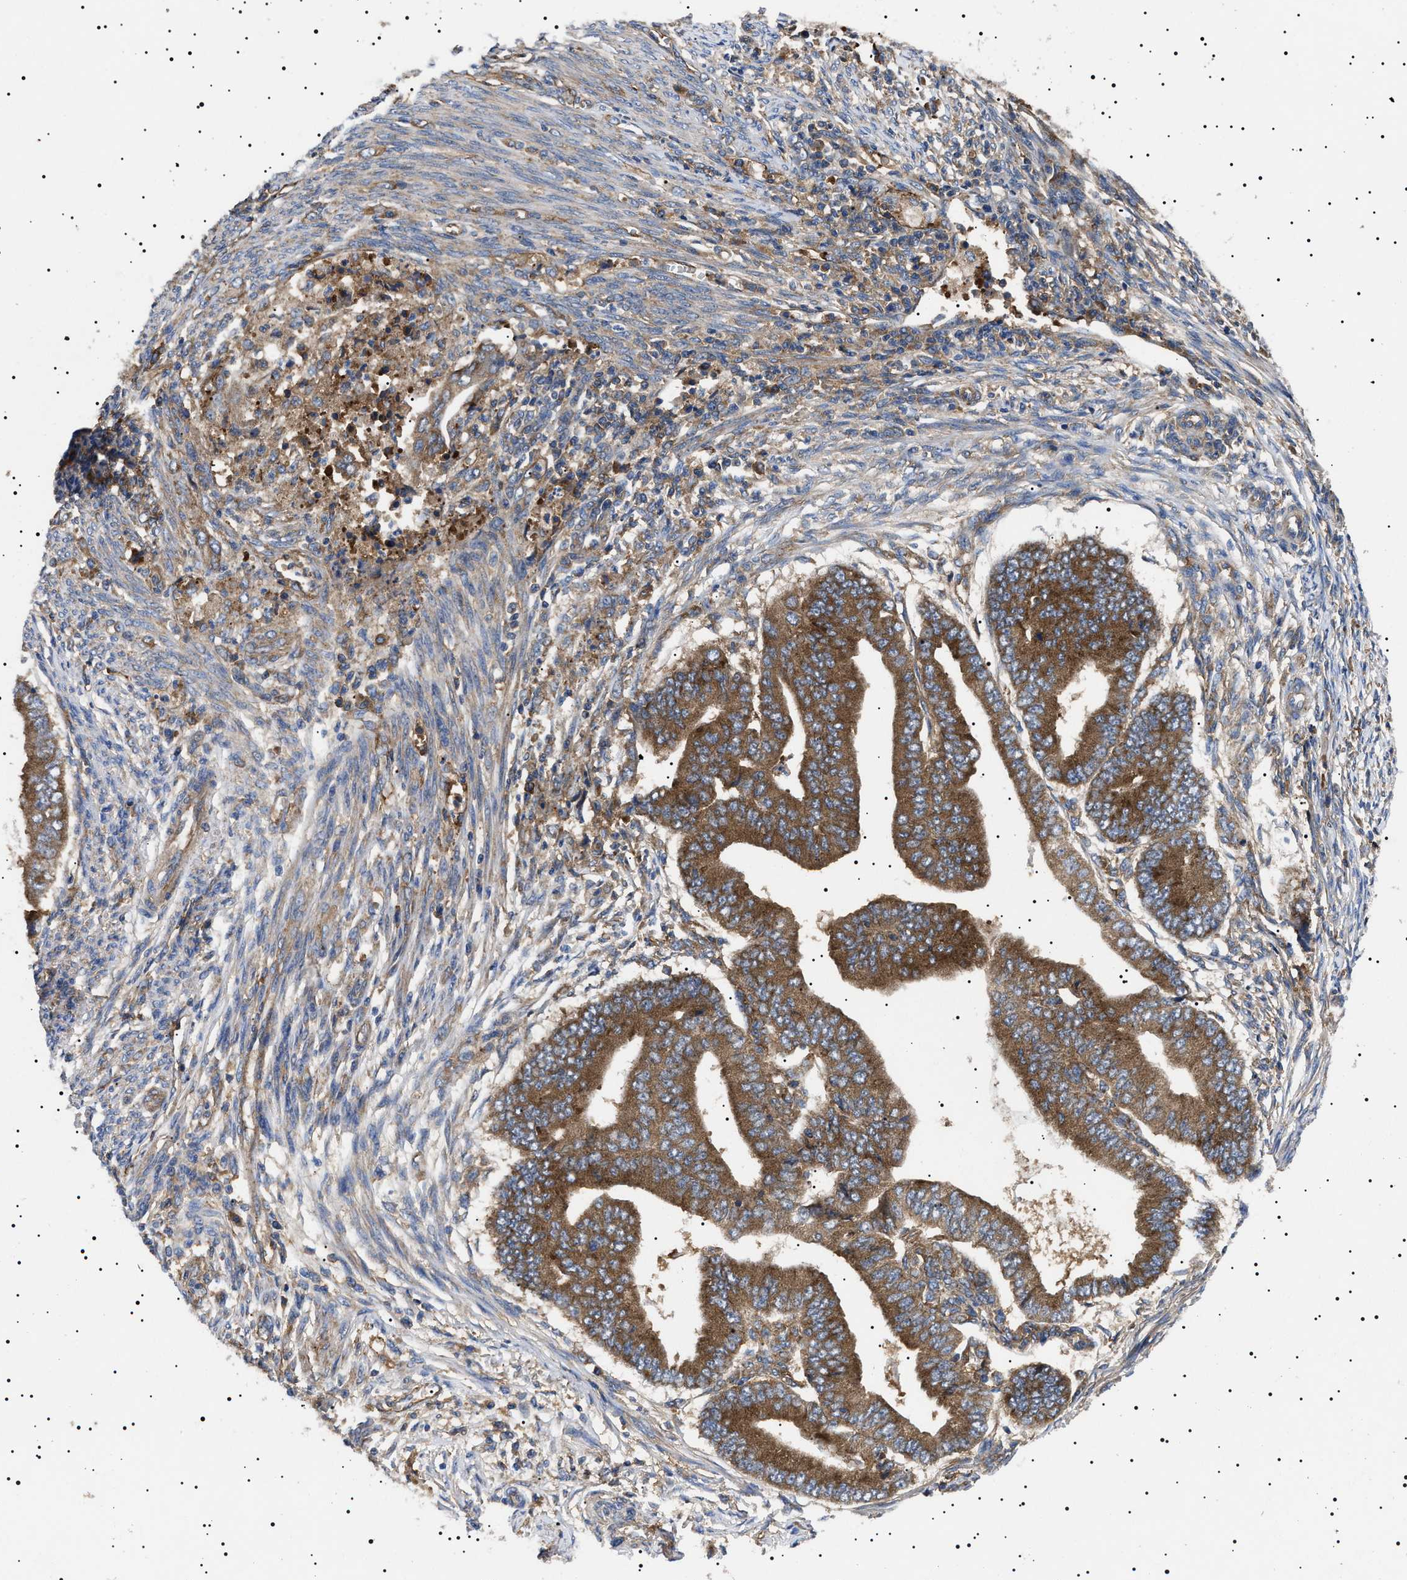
{"staining": {"intensity": "strong", "quantity": ">75%", "location": "cytoplasmic/membranous"}, "tissue": "endometrial cancer", "cell_type": "Tumor cells", "image_type": "cancer", "snomed": [{"axis": "morphology", "description": "Polyp, NOS"}, {"axis": "morphology", "description": "Adenocarcinoma, NOS"}, {"axis": "morphology", "description": "Adenoma, NOS"}, {"axis": "topography", "description": "Endometrium"}], "caption": "Strong cytoplasmic/membranous staining for a protein is identified in approximately >75% of tumor cells of endometrial adenoma using immunohistochemistry (IHC).", "gene": "TPP2", "patient": {"sex": "female", "age": 79}}